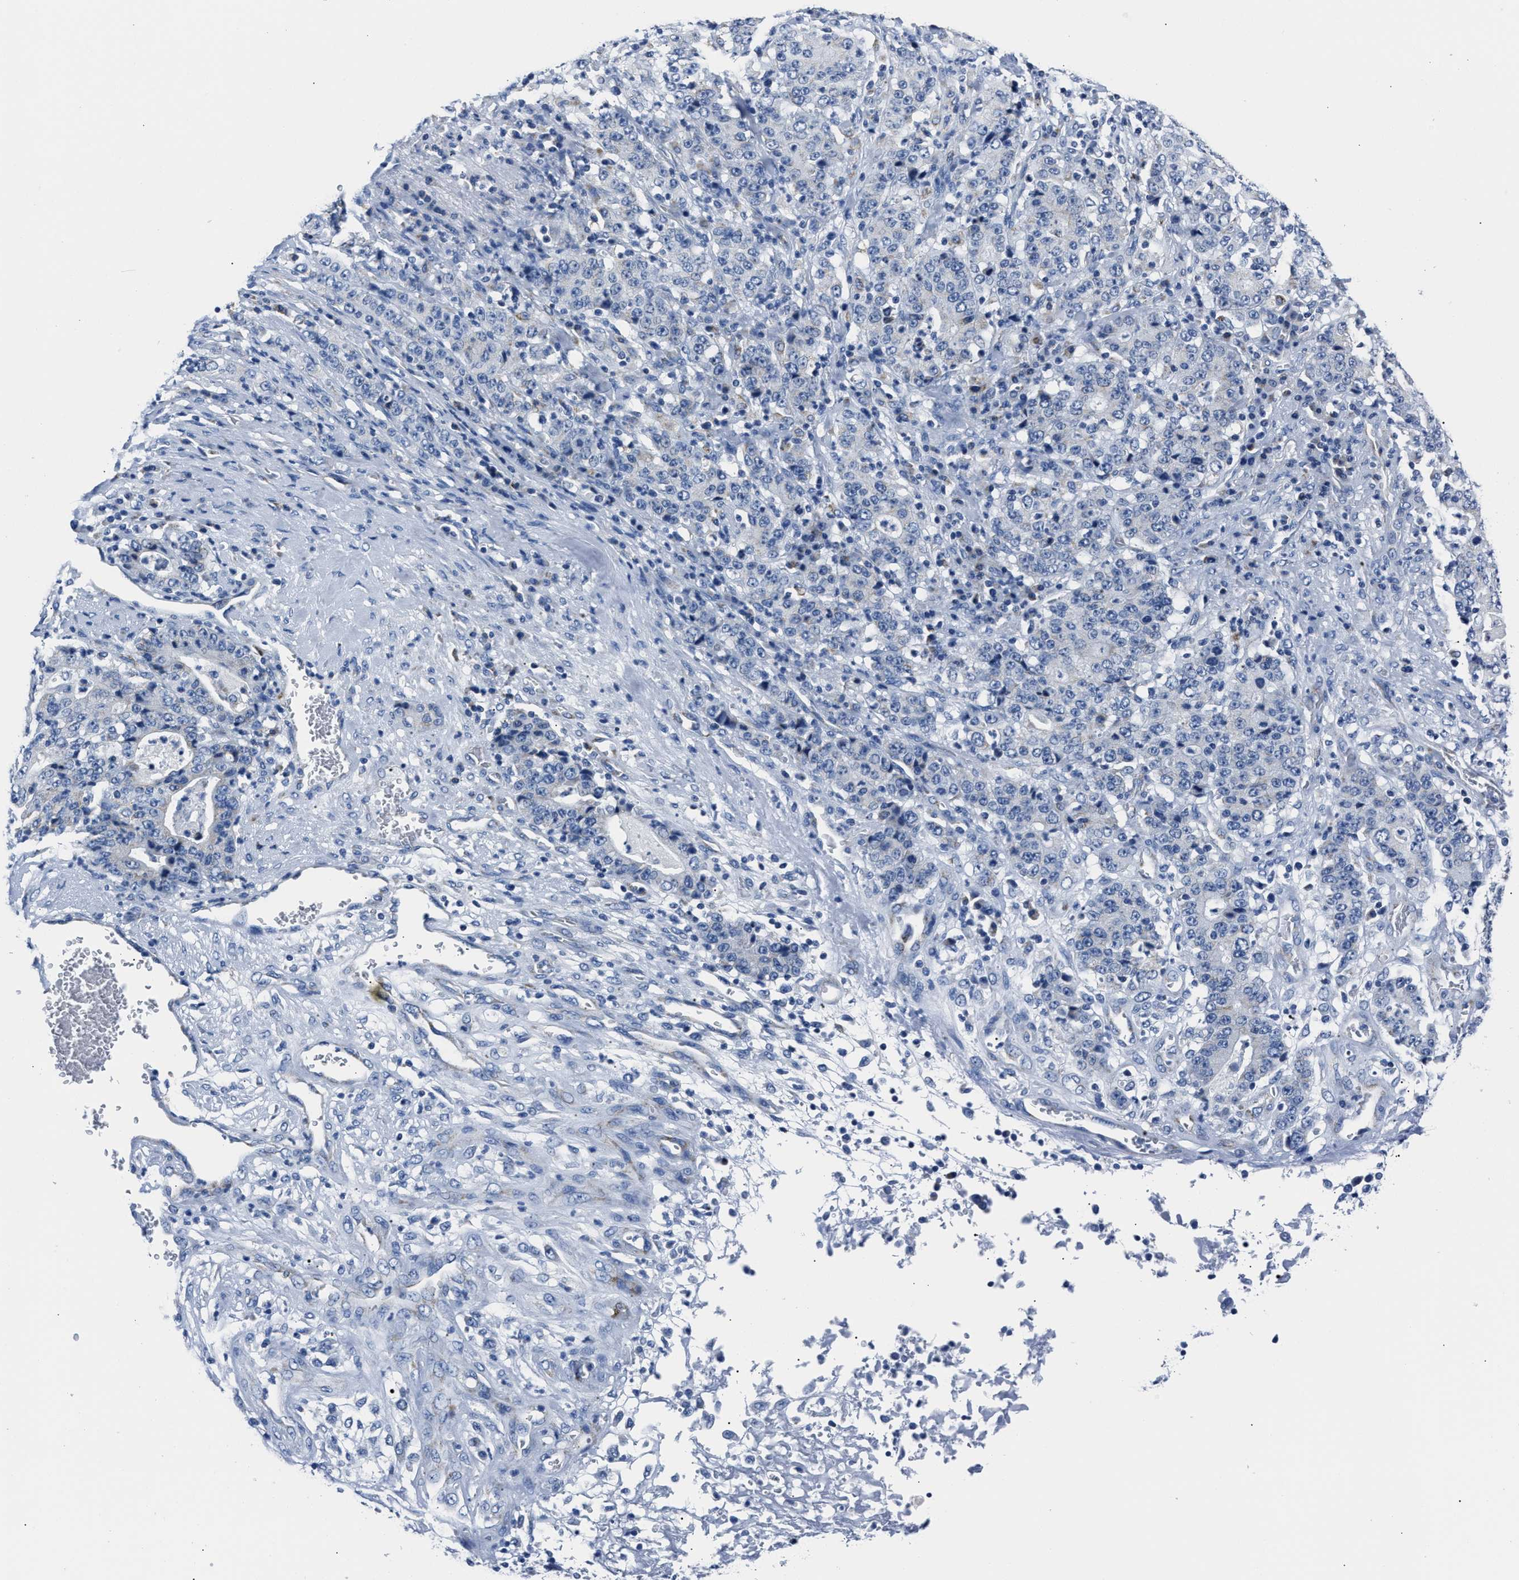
{"staining": {"intensity": "negative", "quantity": "none", "location": "none"}, "tissue": "stomach cancer", "cell_type": "Tumor cells", "image_type": "cancer", "snomed": [{"axis": "morphology", "description": "Normal tissue, NOS"}, {"axis": "morphology", "description": "Adenocarcinoma, NOS"}, {"axis": "topography", "description": "Stomach, upper"}, {"axis": "topography", "description": "Stomach"}], "caption": "Immunohistochemistry (IHC) histopathology image of adenocarcinoma (stomach) stained for a protein (brown), which shows no positivity in tumor cells.", "gene": "AMACR", "patient": {"sex": "male", "age": 59}}